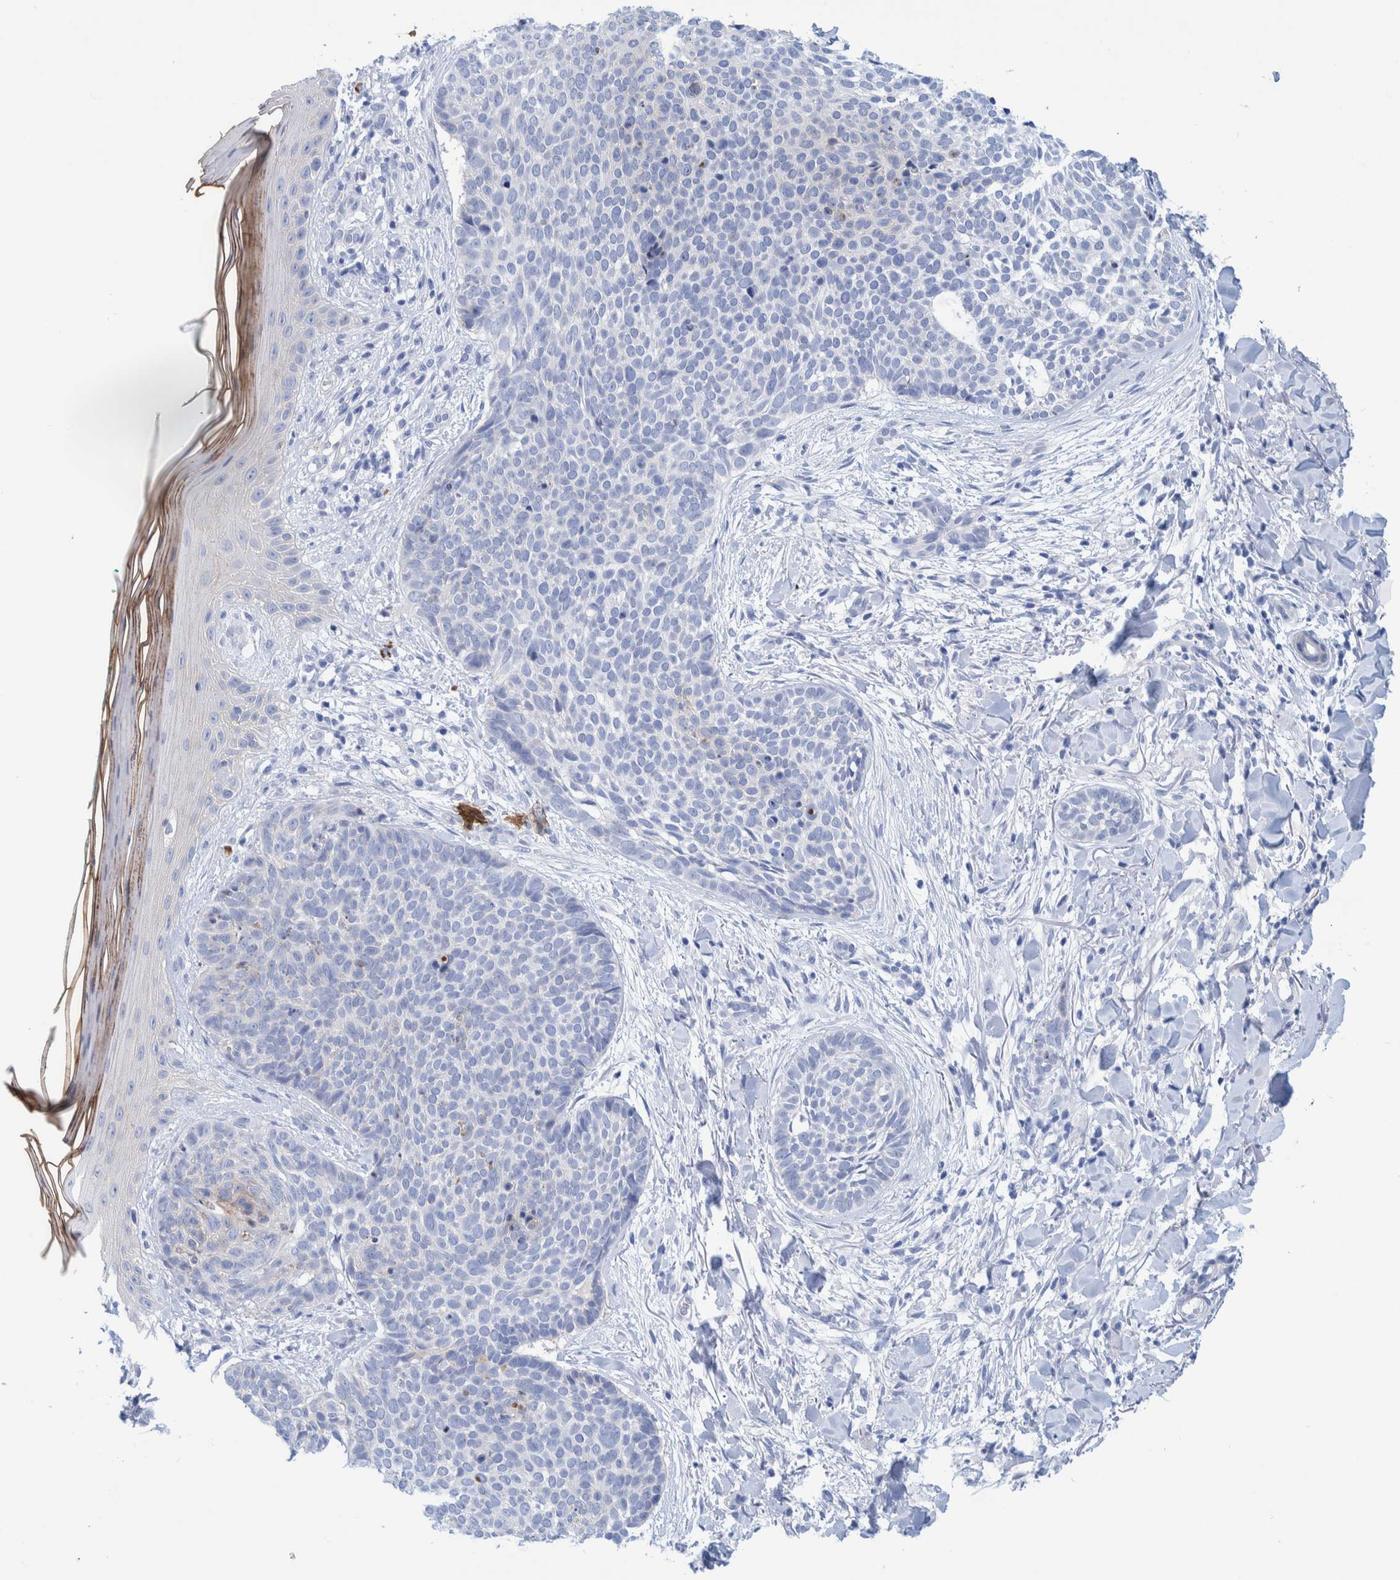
{"staining": {"intensity": "negative", "quantity": "none", "location": "none"}, "tissue": "skin cancer", "cell_type": "Tumor cells", "image_type": "cancer", "snomed": [{"axis": "morphology", "description": "Normal tissue, NOS"}, {"axis": "morphology", "description": "Basal cell carcinoma"}, {"axis": "topography", "description": "Skin"}], "caption": "Tumor cells show no significant protein staining in skin cancer.", "gene": "PERP", "patient": {"sex": "male", "age": 67}}